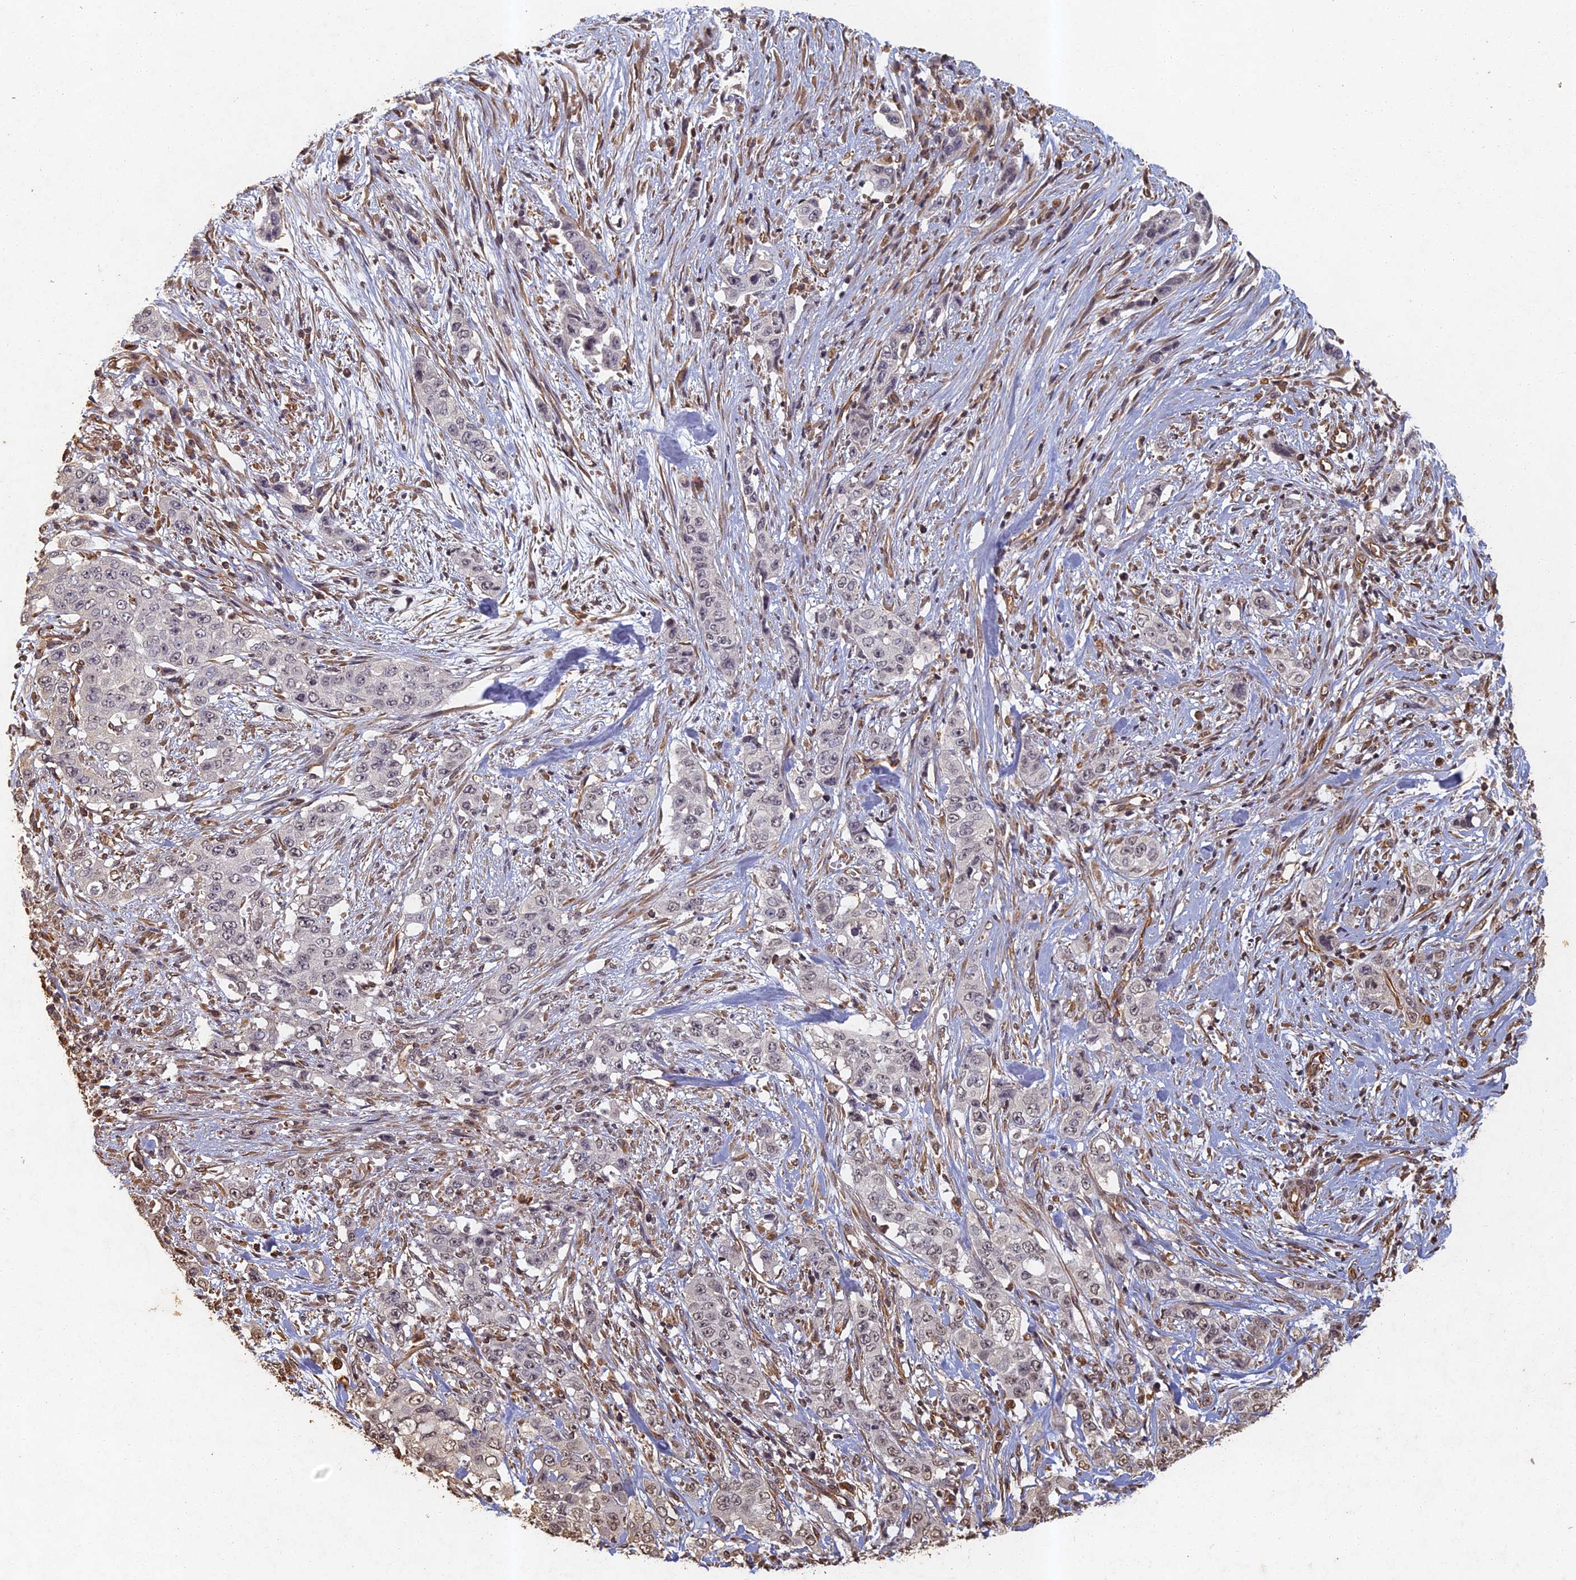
{"staining": {"intensity": "negative", "quantity": "none", "location": "none"}, "tissue": "stomach cancer", "cell_type": "Tumor cells", "image_type": "cancer", "snomed": [{"axis": "morphology", "description": "Adenocarcinoma, NOS"}, {"axis": "topography", "description": "Stomach, upper"}], "caption": "High magnification brightfield microscopy of stomach cancer (adenocarcinoma) stained with DAB (3,3'-diaminobenzidine) (brown) and counterstained with hematoxylin (blue): tumor cells show no significant staining. (DAB immunohistochemistry (IHC), high magnification).", "gene": "ABCB10", "patient": {"sex": "male", "age": 62}}